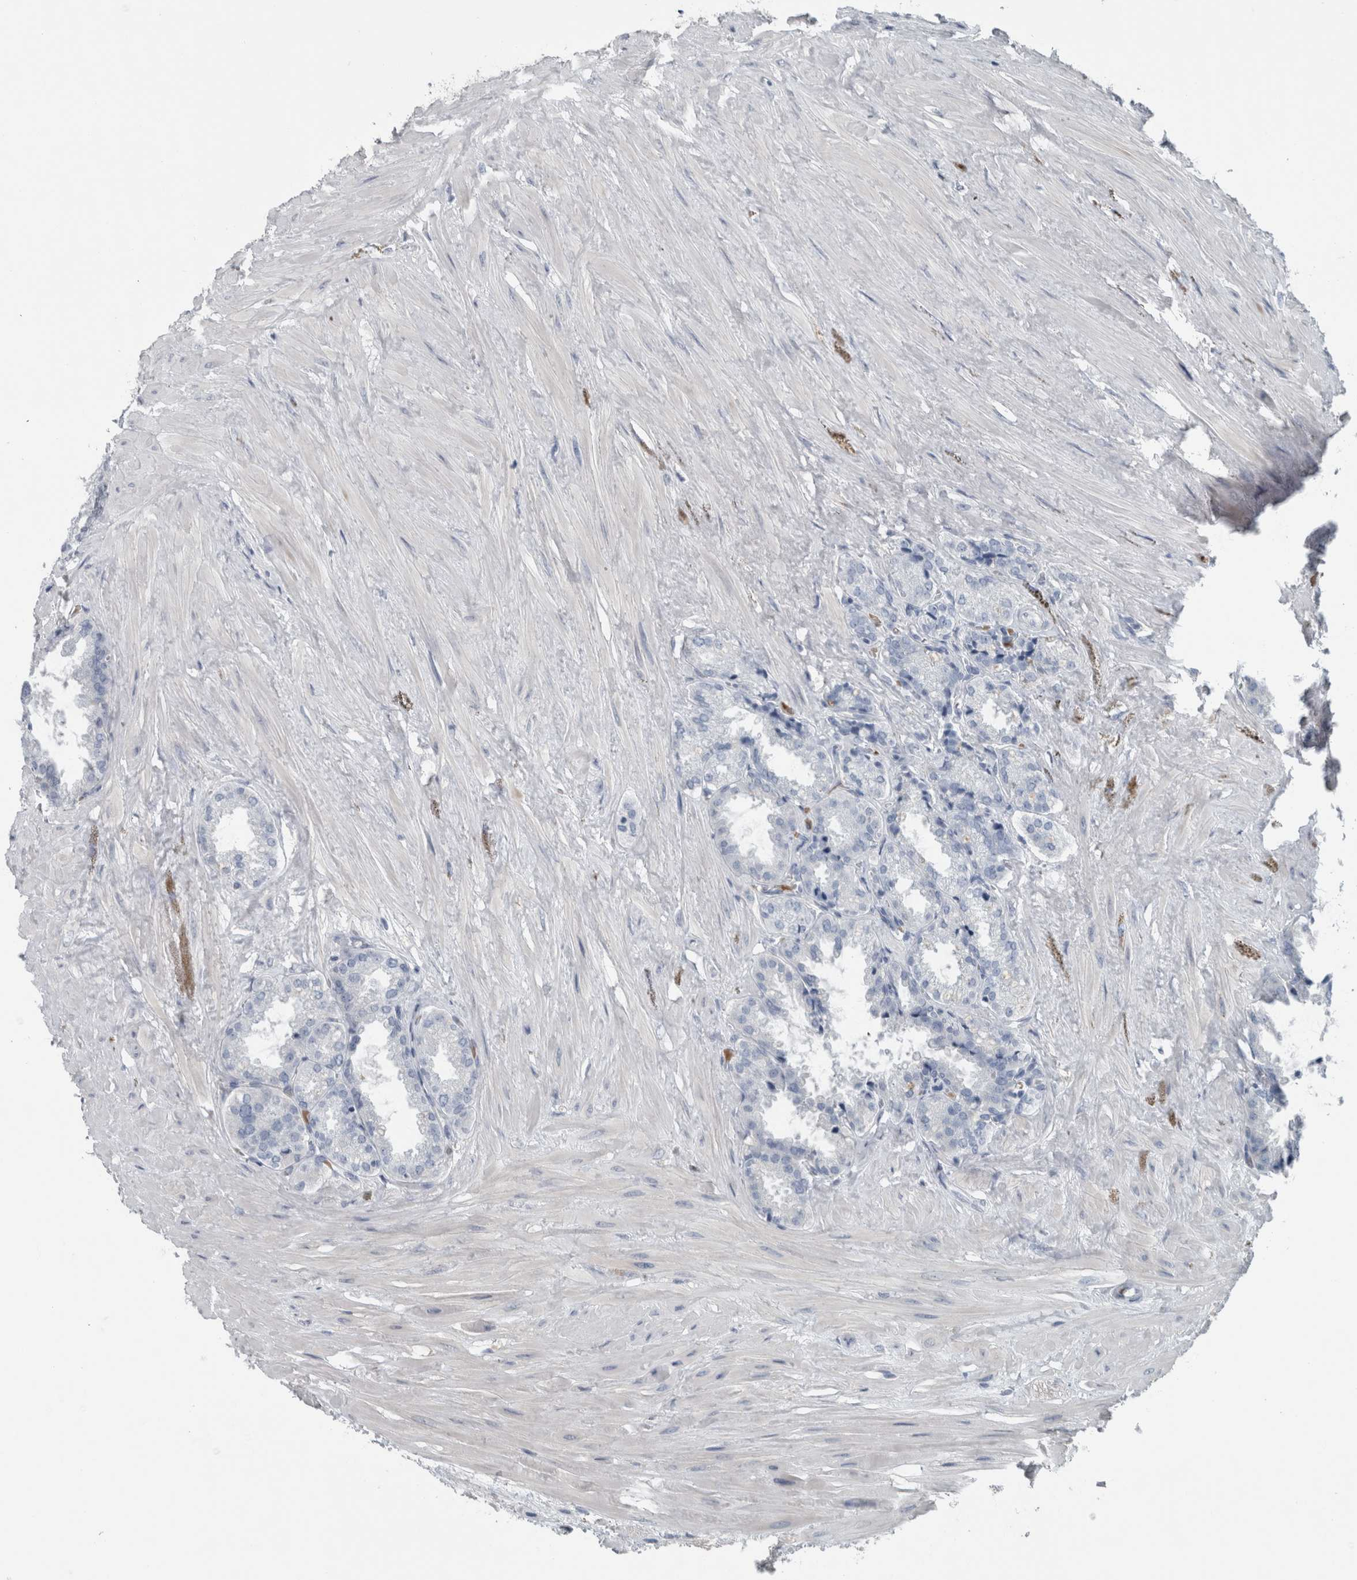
{"staining": {"intensity": "negative", "quantity": "none", "location": "none"}, "tissue": "seminal vesicle", "cell_type": "Glandular cells", "image_type": "normal", "snomed": [{"axis": "morphology", "description": "Normal tissue, NOS"}, {"axis": "topography", "description": "Seminal veicle"}], "caption": "The image exhibits no significant staining in glandular cells of seminal vesicle. (IHC, brightfield microscopy, high magnification).", "gene": "SH3GL2", "patient": {"sex": "male", "age": 46}}